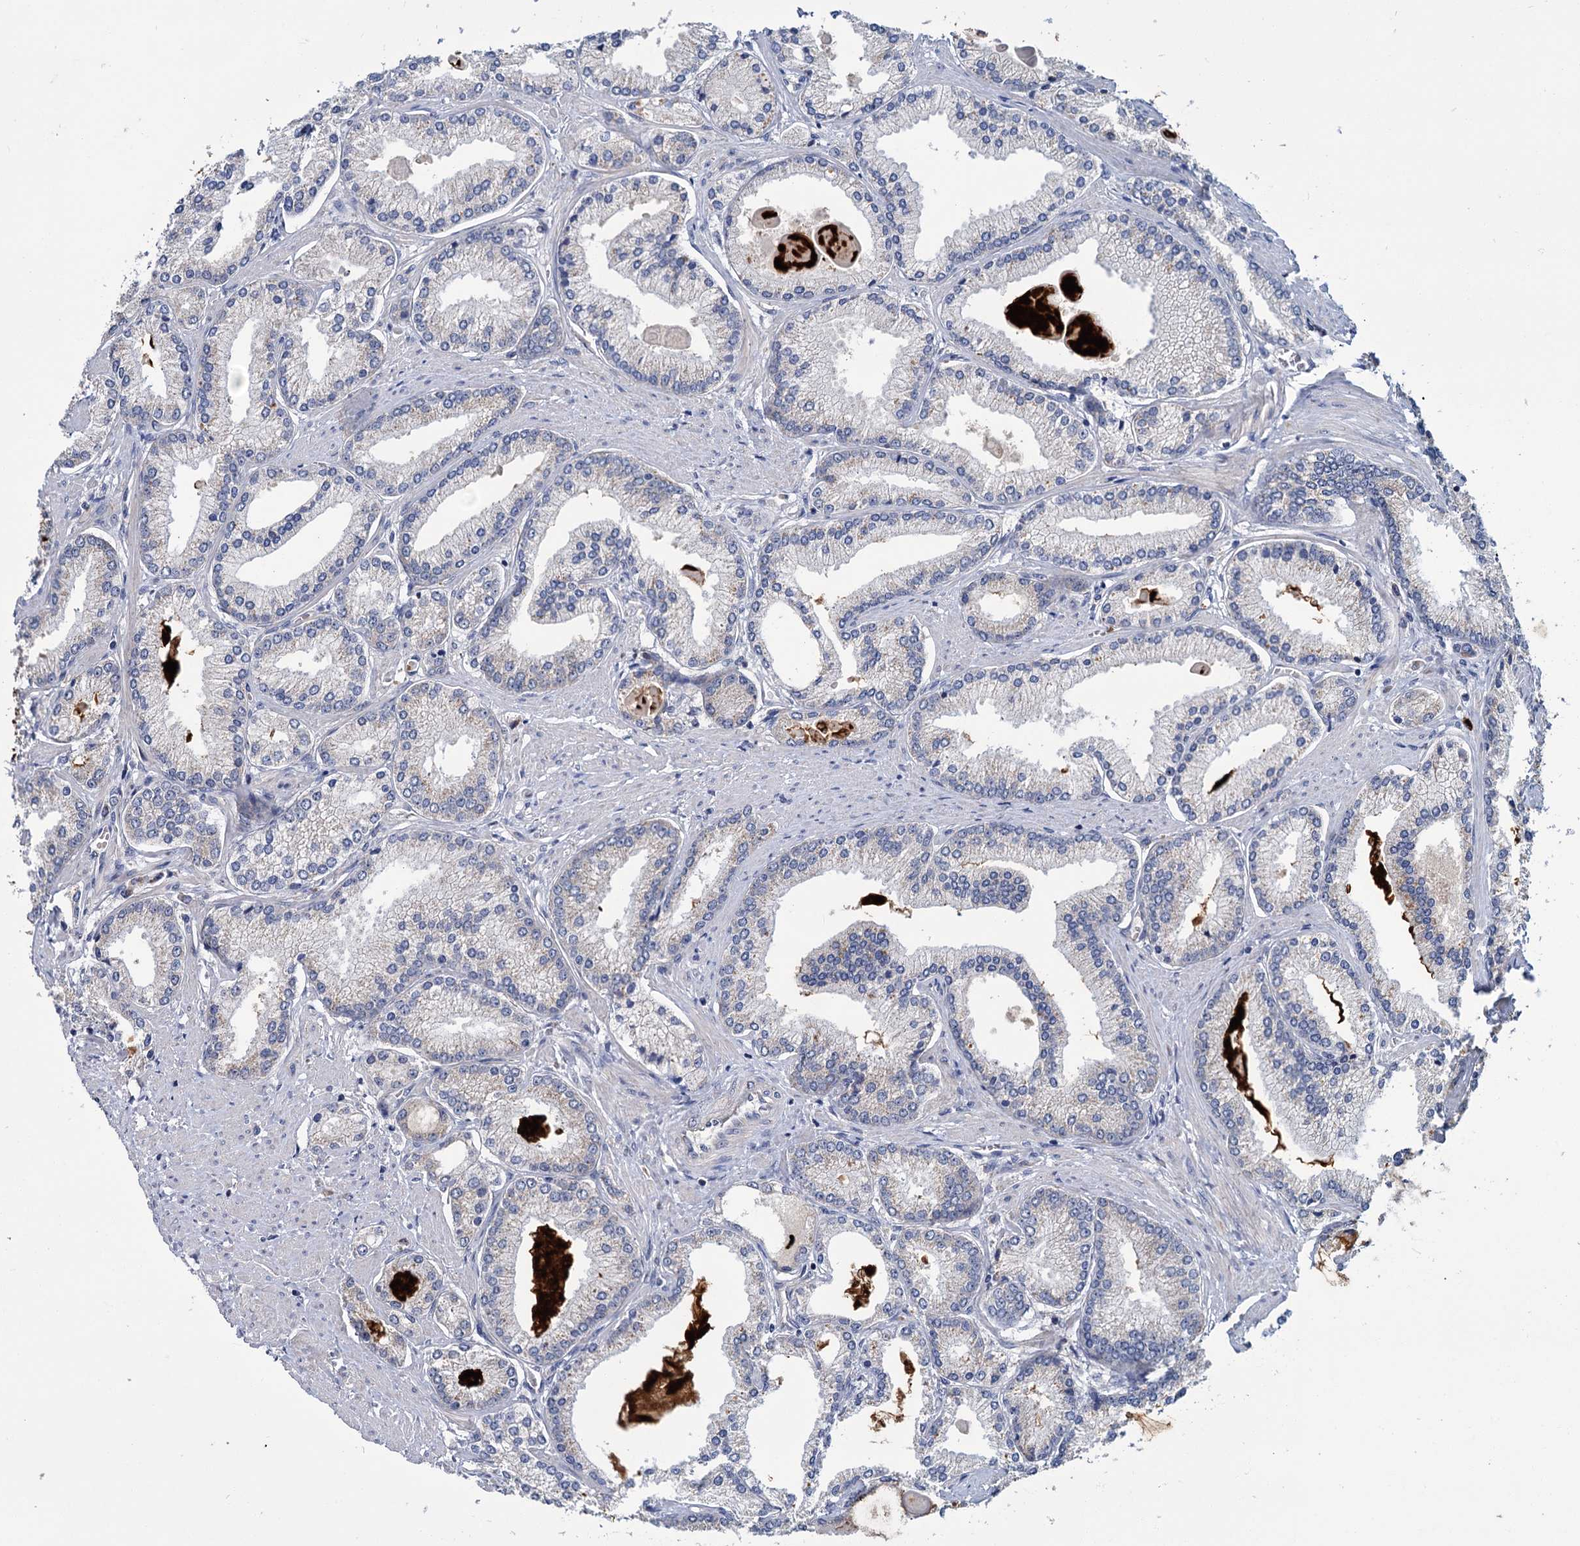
{"staining": {"intensity": "negative", "quantity": "none", "location": "none"}, "tissue": "prostate cancer", "cell_type": "Tumor cells", "image_type": "cancer", "snomed": [{"axis": "morphology", "description": "Adenocarcinoma, High grade"}, {"axis": "topography", "description": "Prostate"}], "caption": "Human high-grade adenocarcinoma (prostate) stained for a protein using immunohistochemistry exhibits no staining in tumor cells.", "gene": "DYNC2H1", "patient": {"sex": "male", "age": 66}}